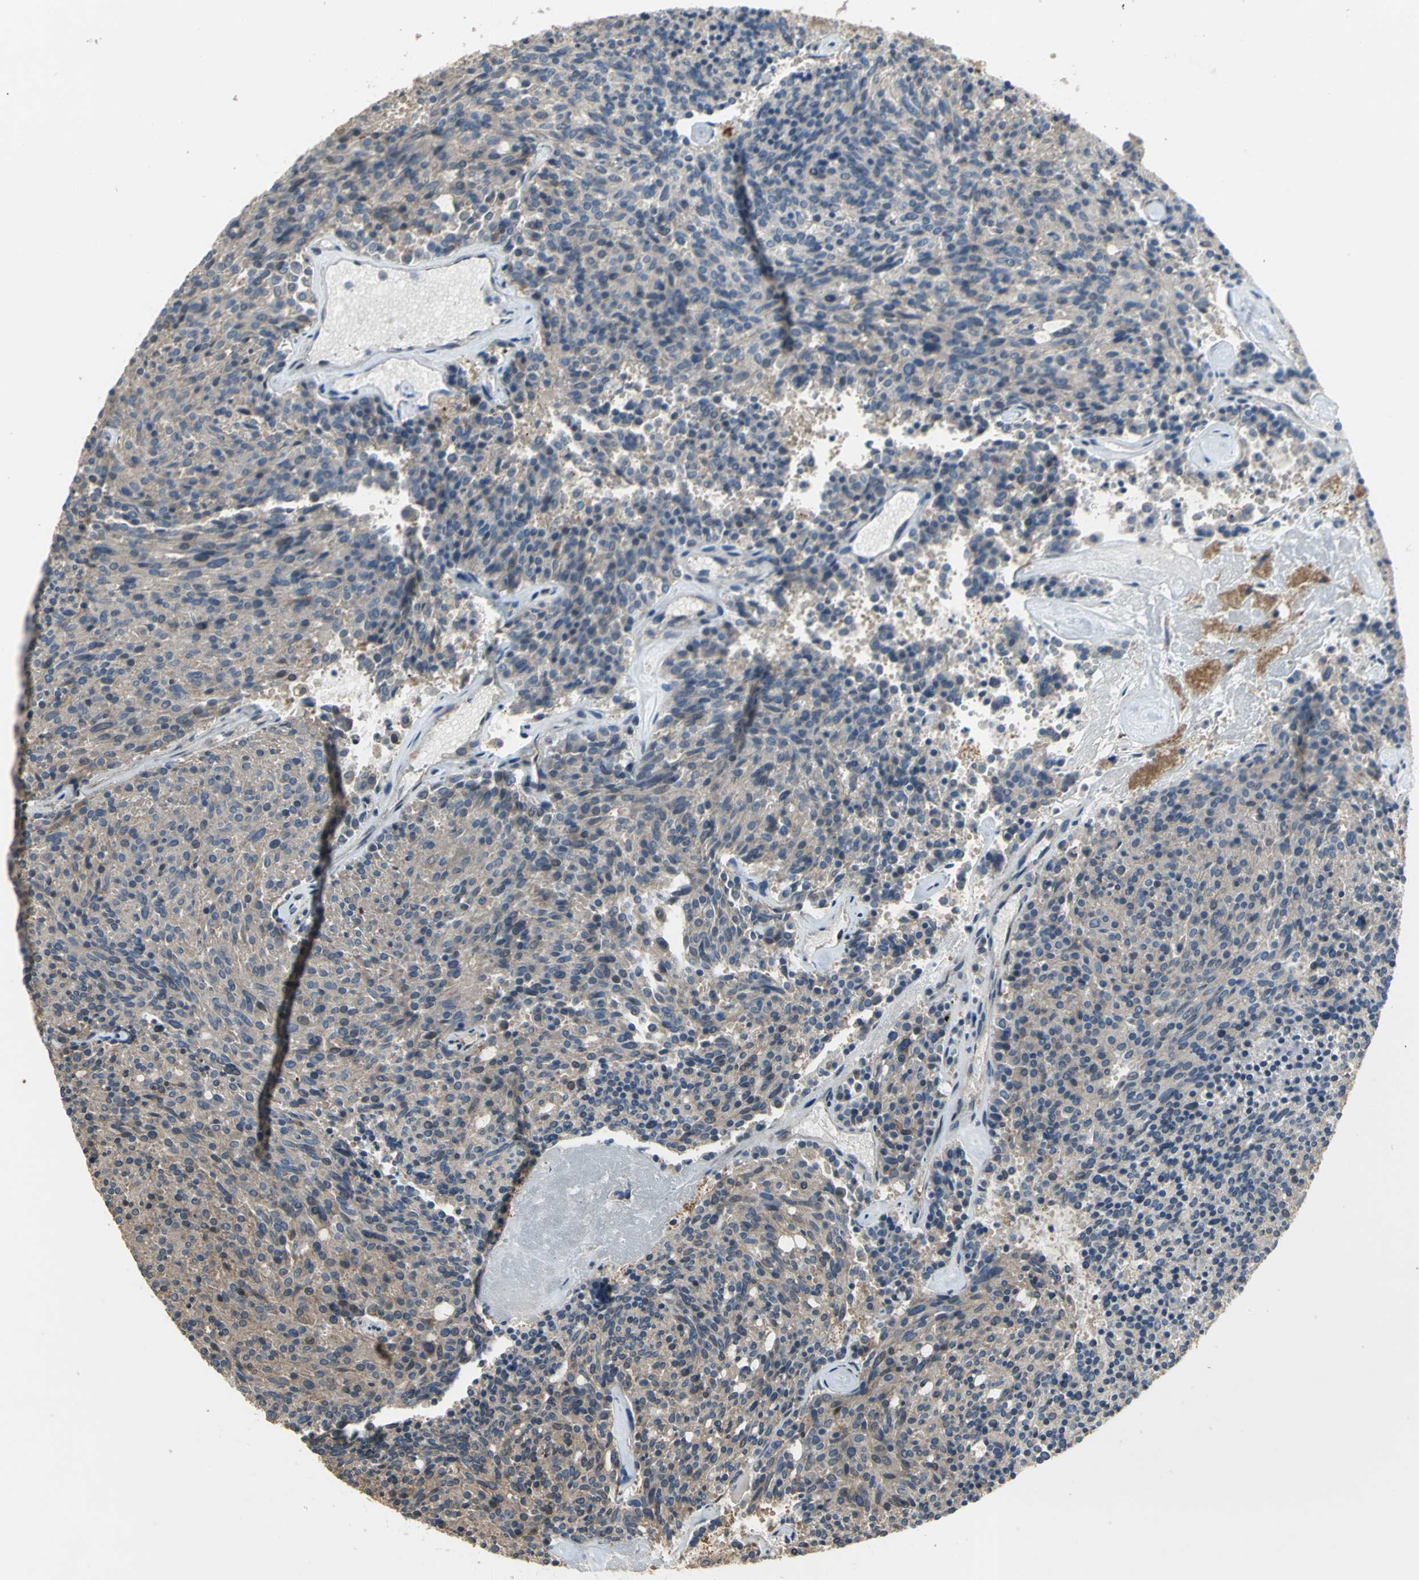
{"staining": {"intensity": "weak", "quantity": ">75%", "location": "cytoplasmic/membranous"}, "tissue": "carcinoid", "cell_type": "Tumor cells", "image_type": "cancer", "snomed": [{"axis": "morphology", "description": "Carcinoid, malignant, NOS"}, {"axis": "topography", "description": "Pancreas"}], "caption": "DAB immunohistochemical staining of human malignant carcinoid displays weak cytoplasmic/membranous protein expression in about >75% of tumor cells. The staining is performed using DAB brown chromogen to label protein expression. The nuclei are counter-stained blue using hematoxylin.", "gene": "MET", "patient": {"sex": "female", "age": 54}}